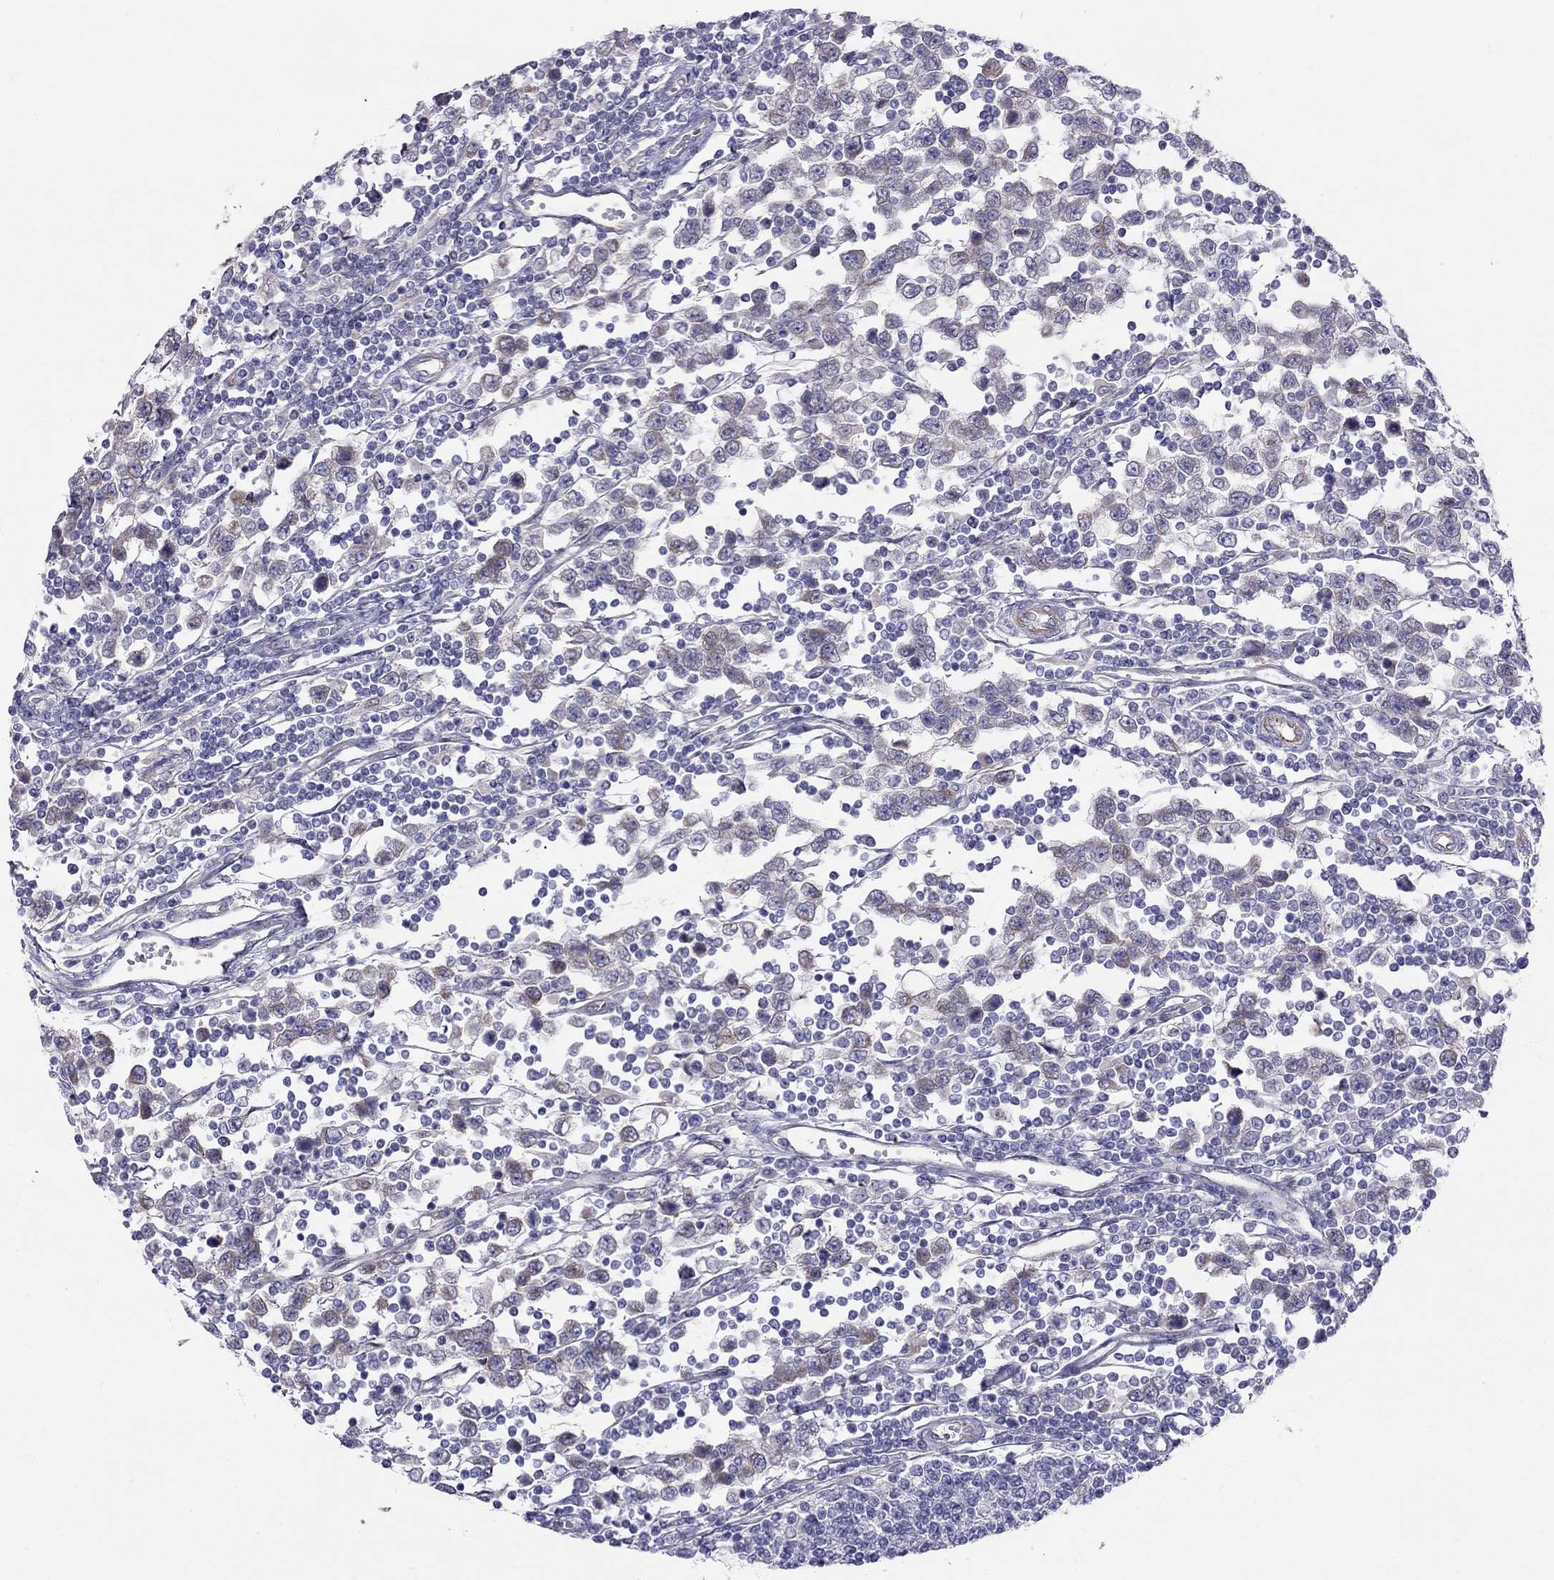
{"staining": {"intensity": "weak", "quantity": "25%-75%", "location": "cytoplasmic/membranous"}, "tissue": "testis cancer", "cell_type": "Tumor cells", "image_type": "cancer", "snomed": [{"axis": "morphology", "description": "Seminoma, NOS"}, {"axis": "topography", "description": "Testis"}], "caption": "A low amount of weak cytoplasmic/membranous positivity is present in approximately 25%-75% of tumor cells in testis cancer tissue. (IHC, brightfield microscopy, high magnification).", "gene": "SPINT4", "patient": {"sex": "male", "age": 34}}